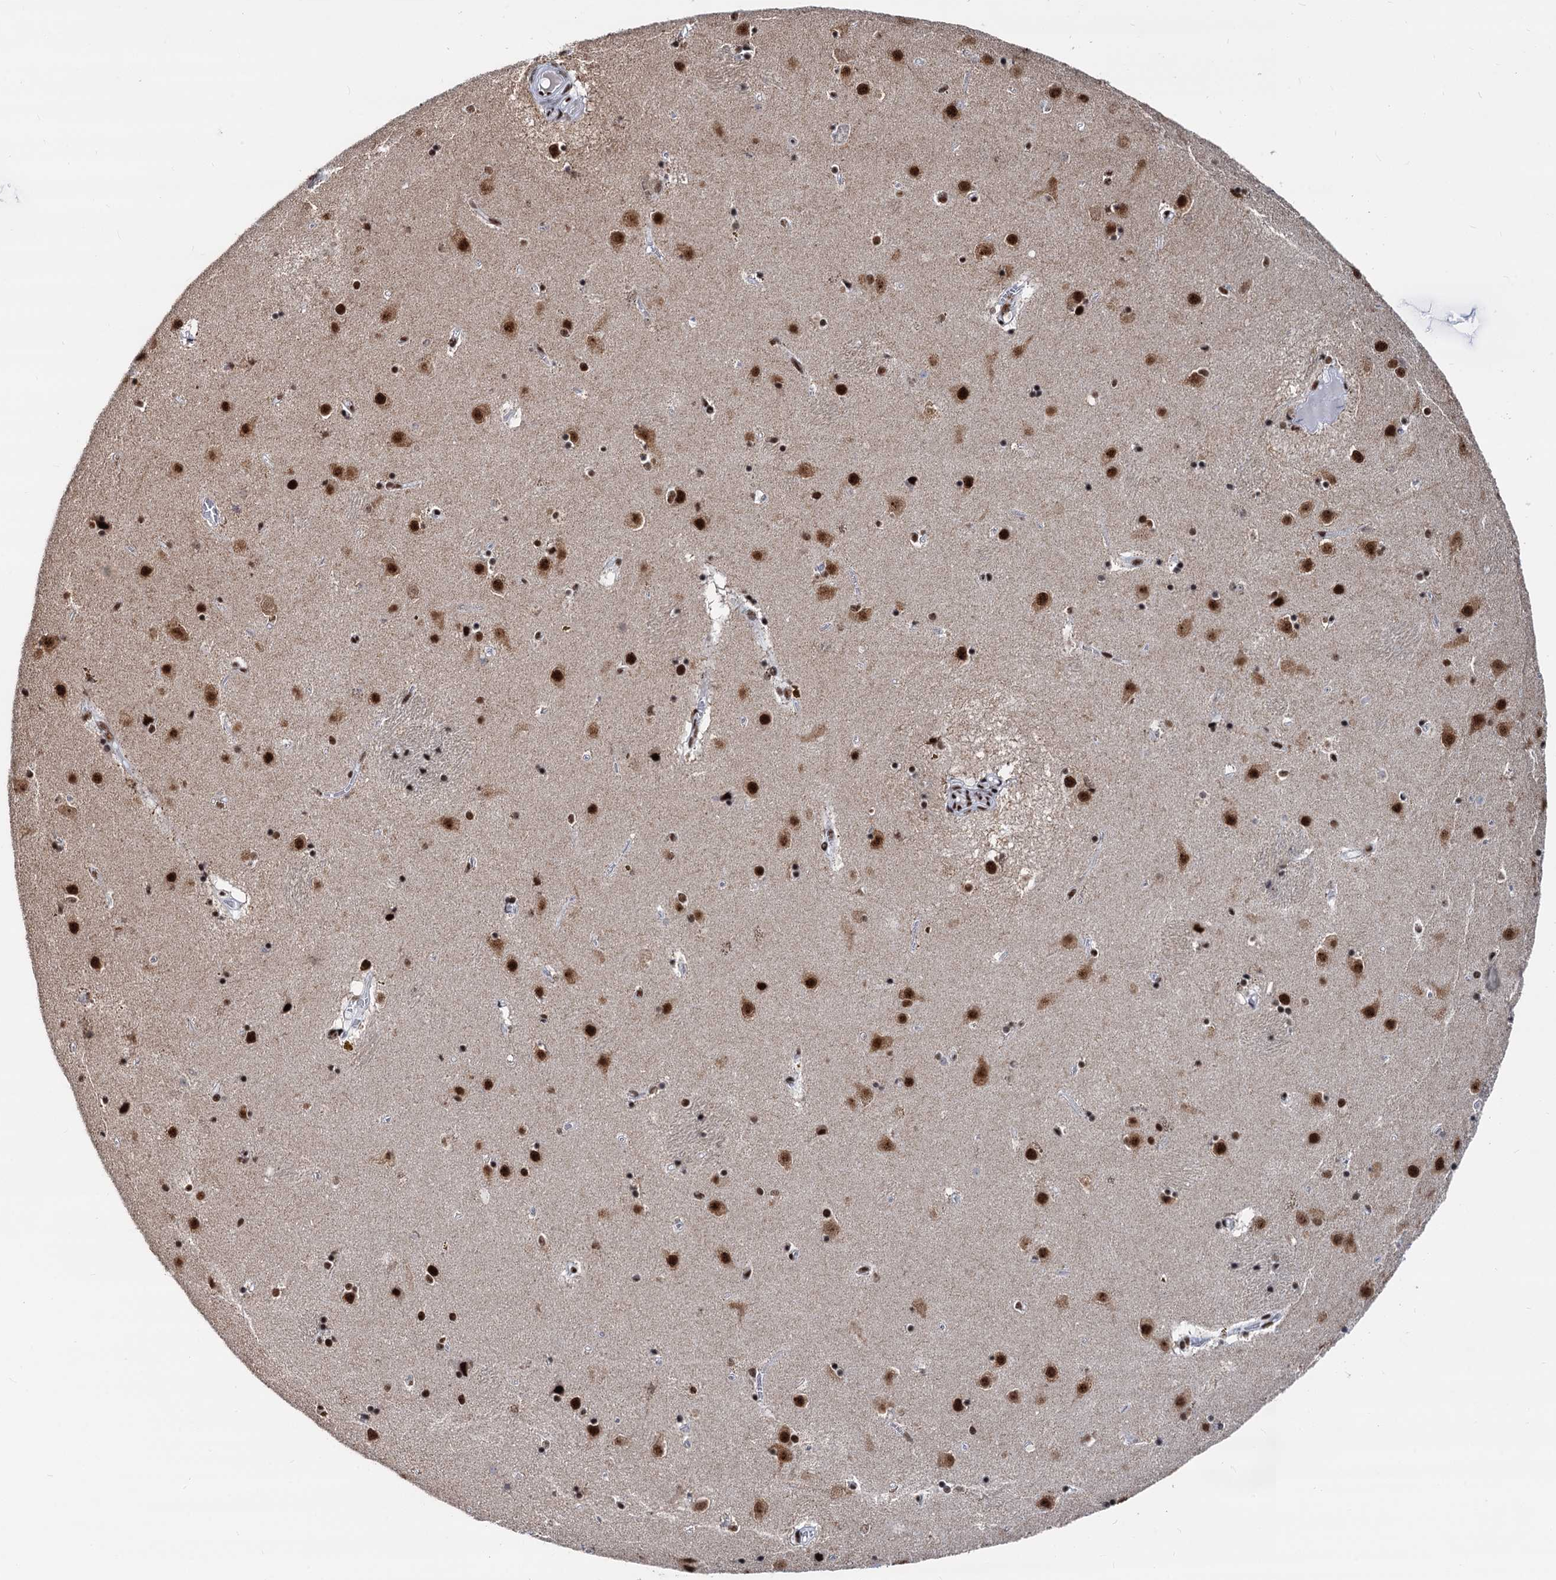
{"staining": {"intensity": "strong", "quantity": ">75%", "location": "nuclear"}, "tissue": "caudate", "cell_type": "Glial cells", "image_type": "normal", "snomed": [{"axis": "morphology", "description": "Normal tissue, NOS"}, {"axis": "topography", "description": "Lateral ventricle wall"}], "caption": "Immunohistochemistry (IHC) (DAB (3,3'-diaminobenzidine)) staining of unremarkable caudate shows strong nuclear protein positivity in about >75% of glial cells.", "gene": "DDX23", "patient": {"sex": "male", "age": 70}}